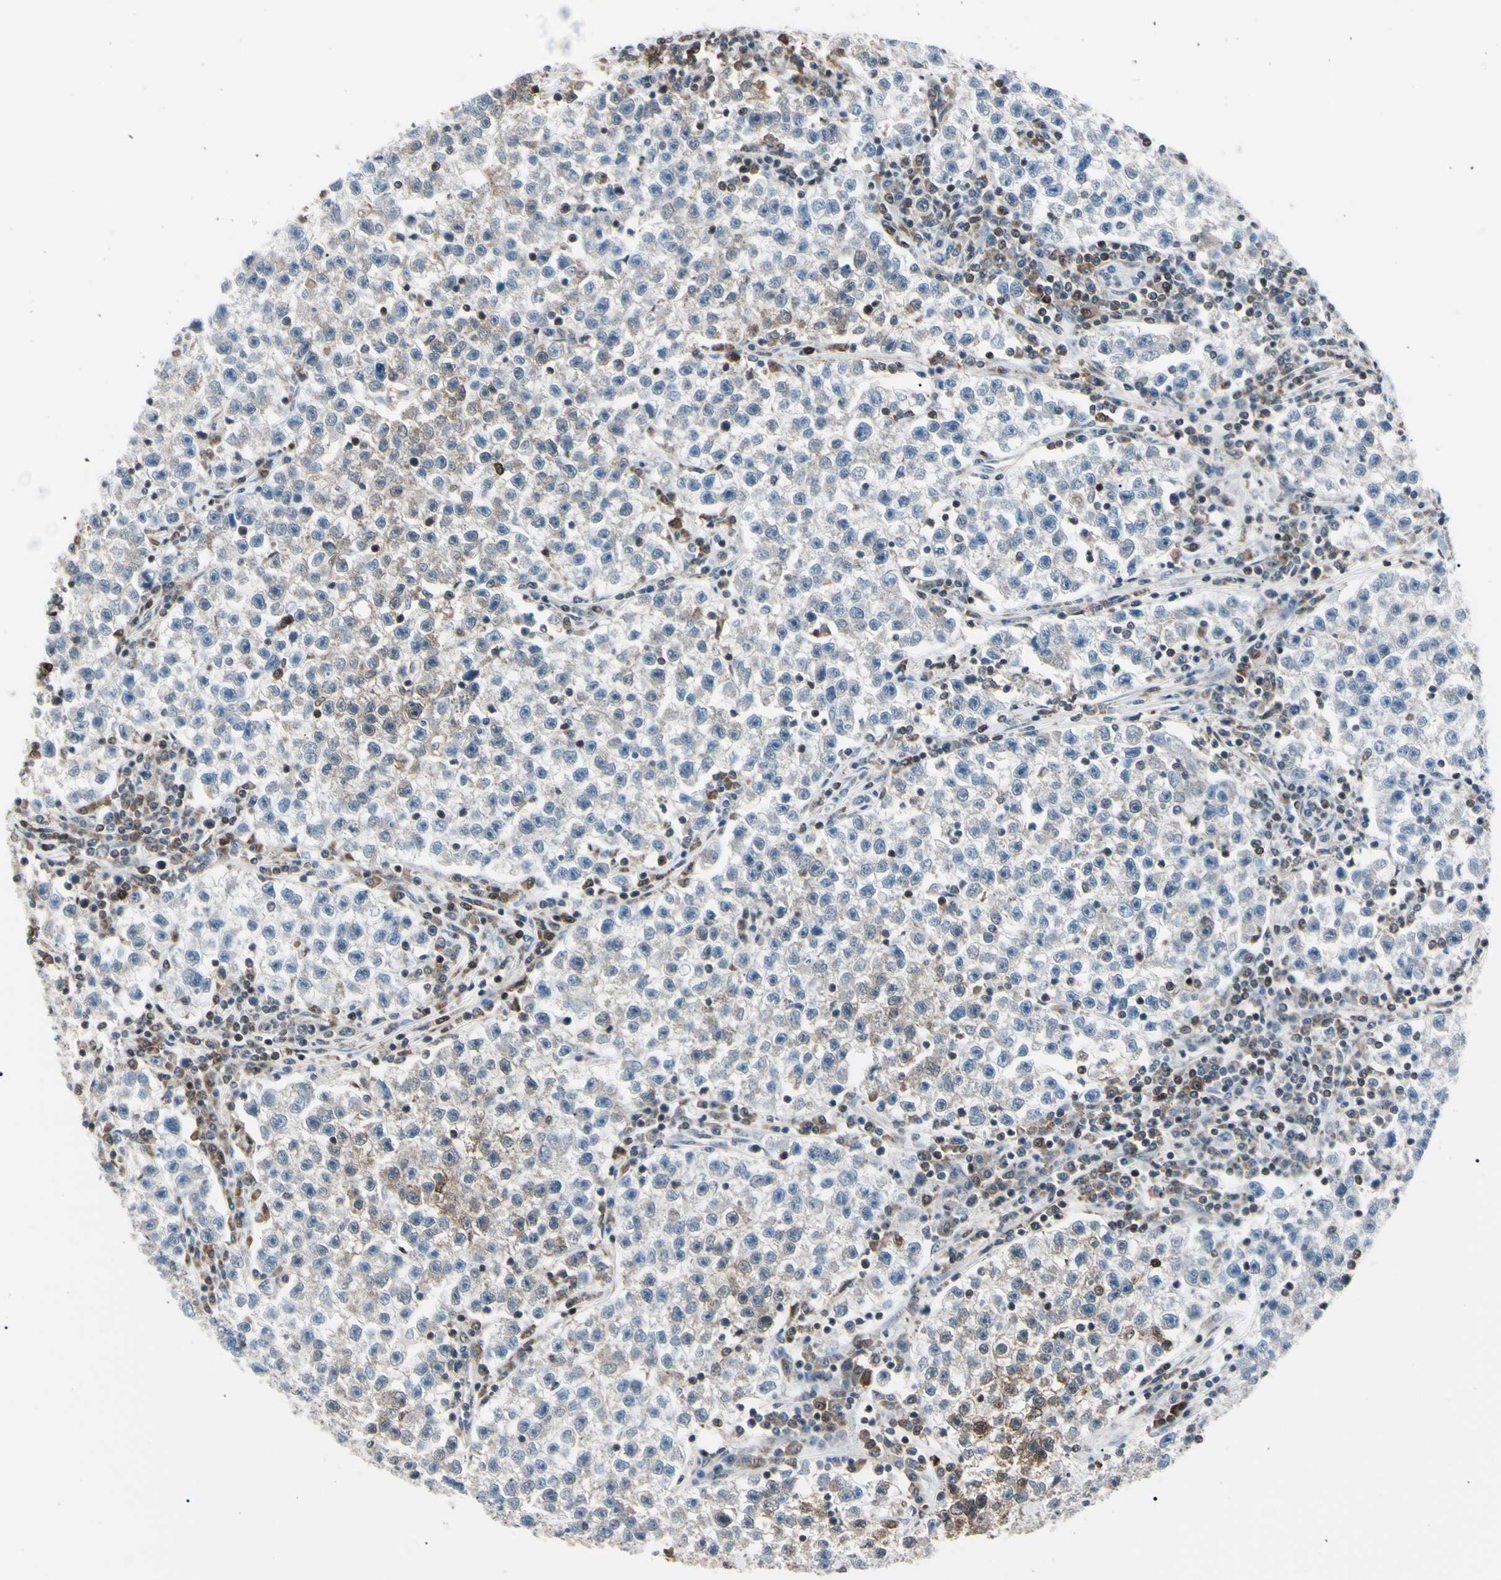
{"staining": {"intensity": "moderate", "quantity": "<25%", "location": "cytoplasmic/membranous,nuclear"}, "tissue": "testis cancer", "cell_type": "Tumor cells", "image_type": "cancer", "snomed": [{"axis": "morphology", "description": "Seminoma, NOS"}, {"axis": "topography", "description": "Testis"}], "caption": "Immunohistochemistry image of neoplastic tissue: human testis cancer (seminoma) stained using immunohistochemistry reveals low levels of moderate protein expression localized specifically in the cytoplasmic/membranous and nuclear of tumor cells, appearing as a cytoplasmic/membranous and nuclear brown color.", "gene": "PGK1", "patient": {"sex": "male", "age": 22}}